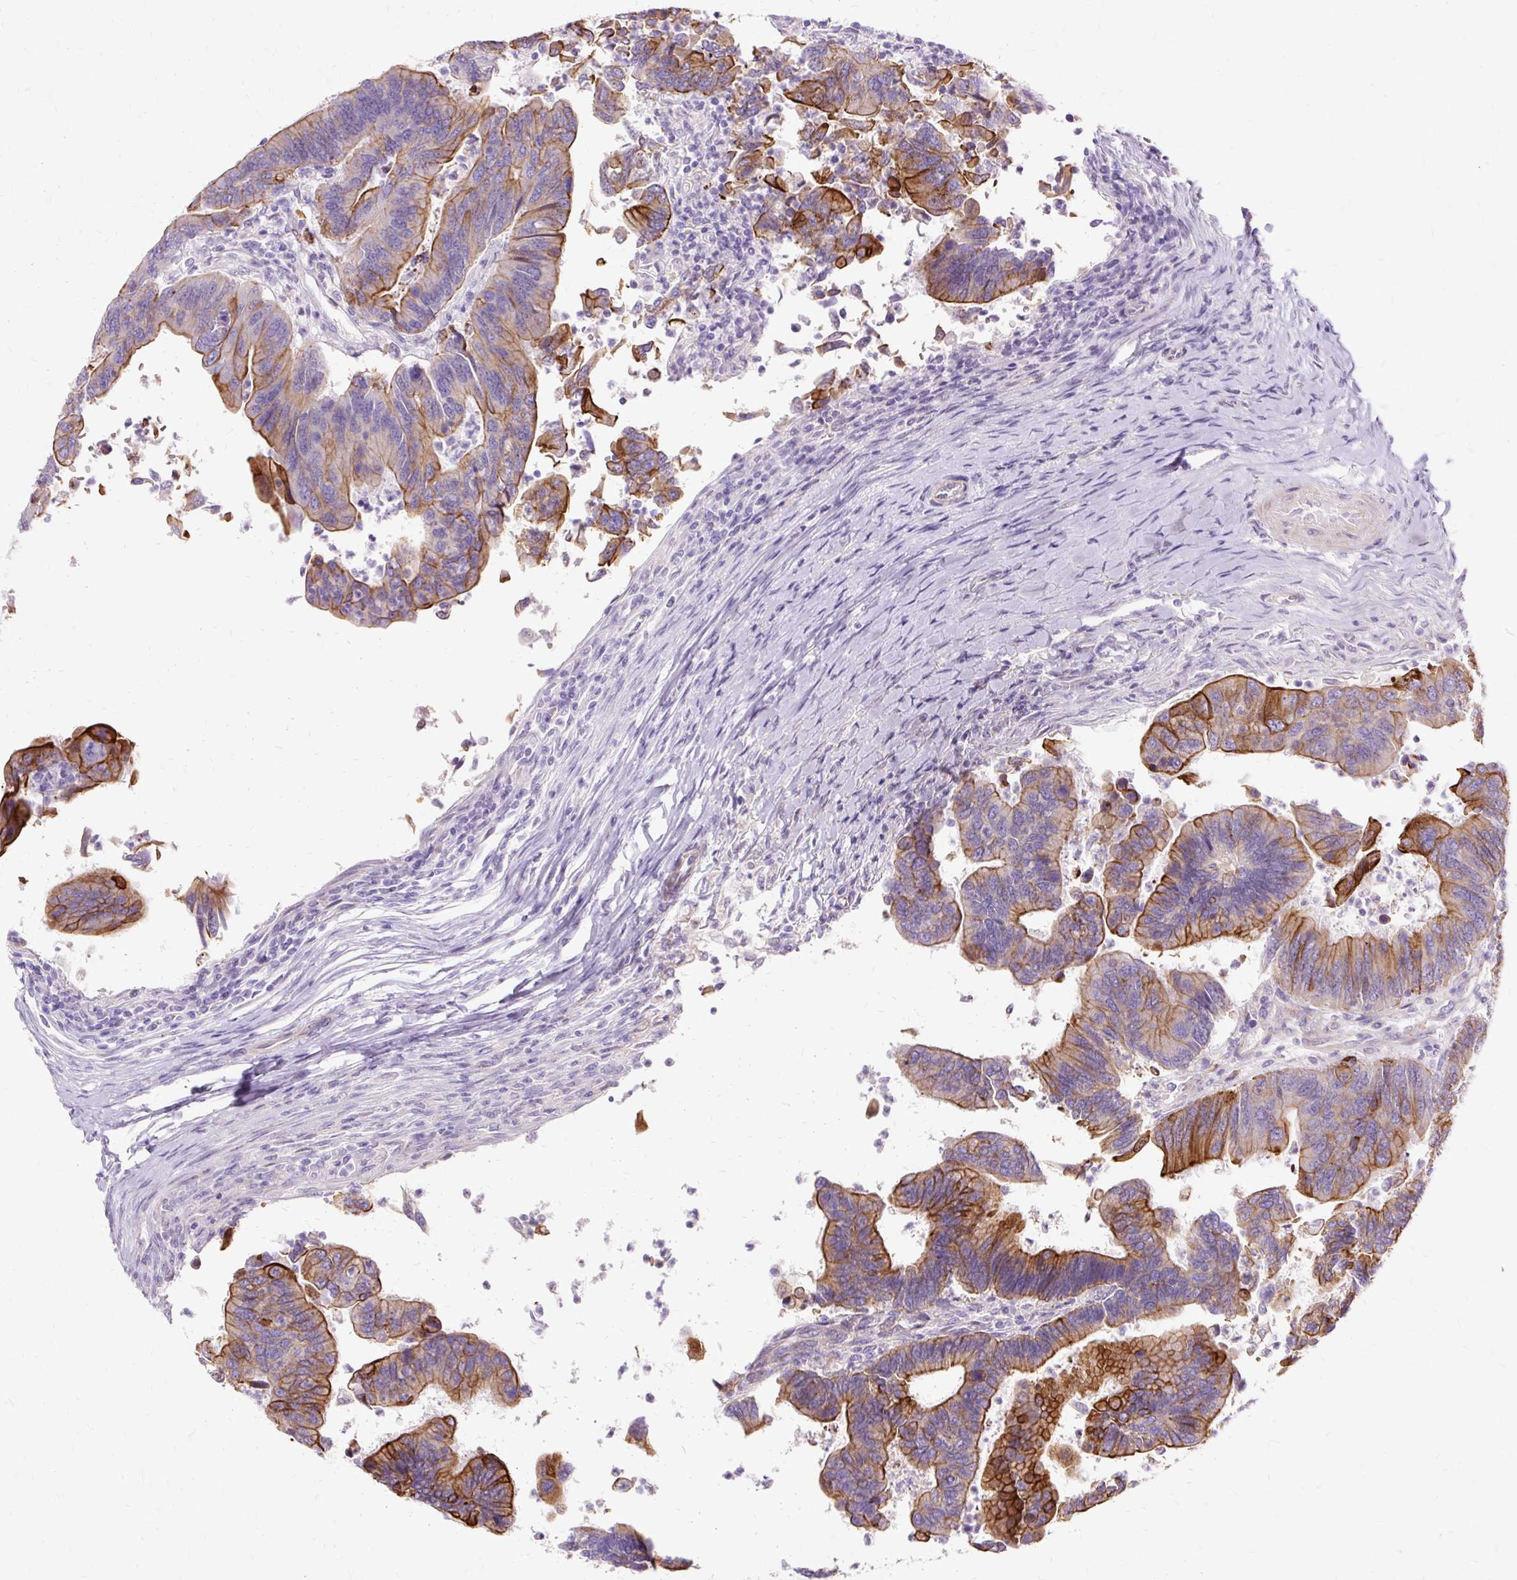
{"staining": {"intensity": "strong", "quantity": "25%-75%", "location": "cytoplasmic/membranous"}, "tissue": "colorectal cancer", "cell_type": "Tumor cells", "image_type": "cancer", "snomed": [{"axis": "morphology", "description": "Adenocarcinoma, NOS"}, {"axis": "topography", "description": "Colon"}], "caption": "This histopathology image displays immunohistochemistry (IHC) staining of human colorectal cancer (adenocarcinoma), with high strong cytoplasmic/membranous expression in about 25%-75% of tumor cells.", "gene": "DCTN4", "patient": {"sex": "female", "age": 67}}